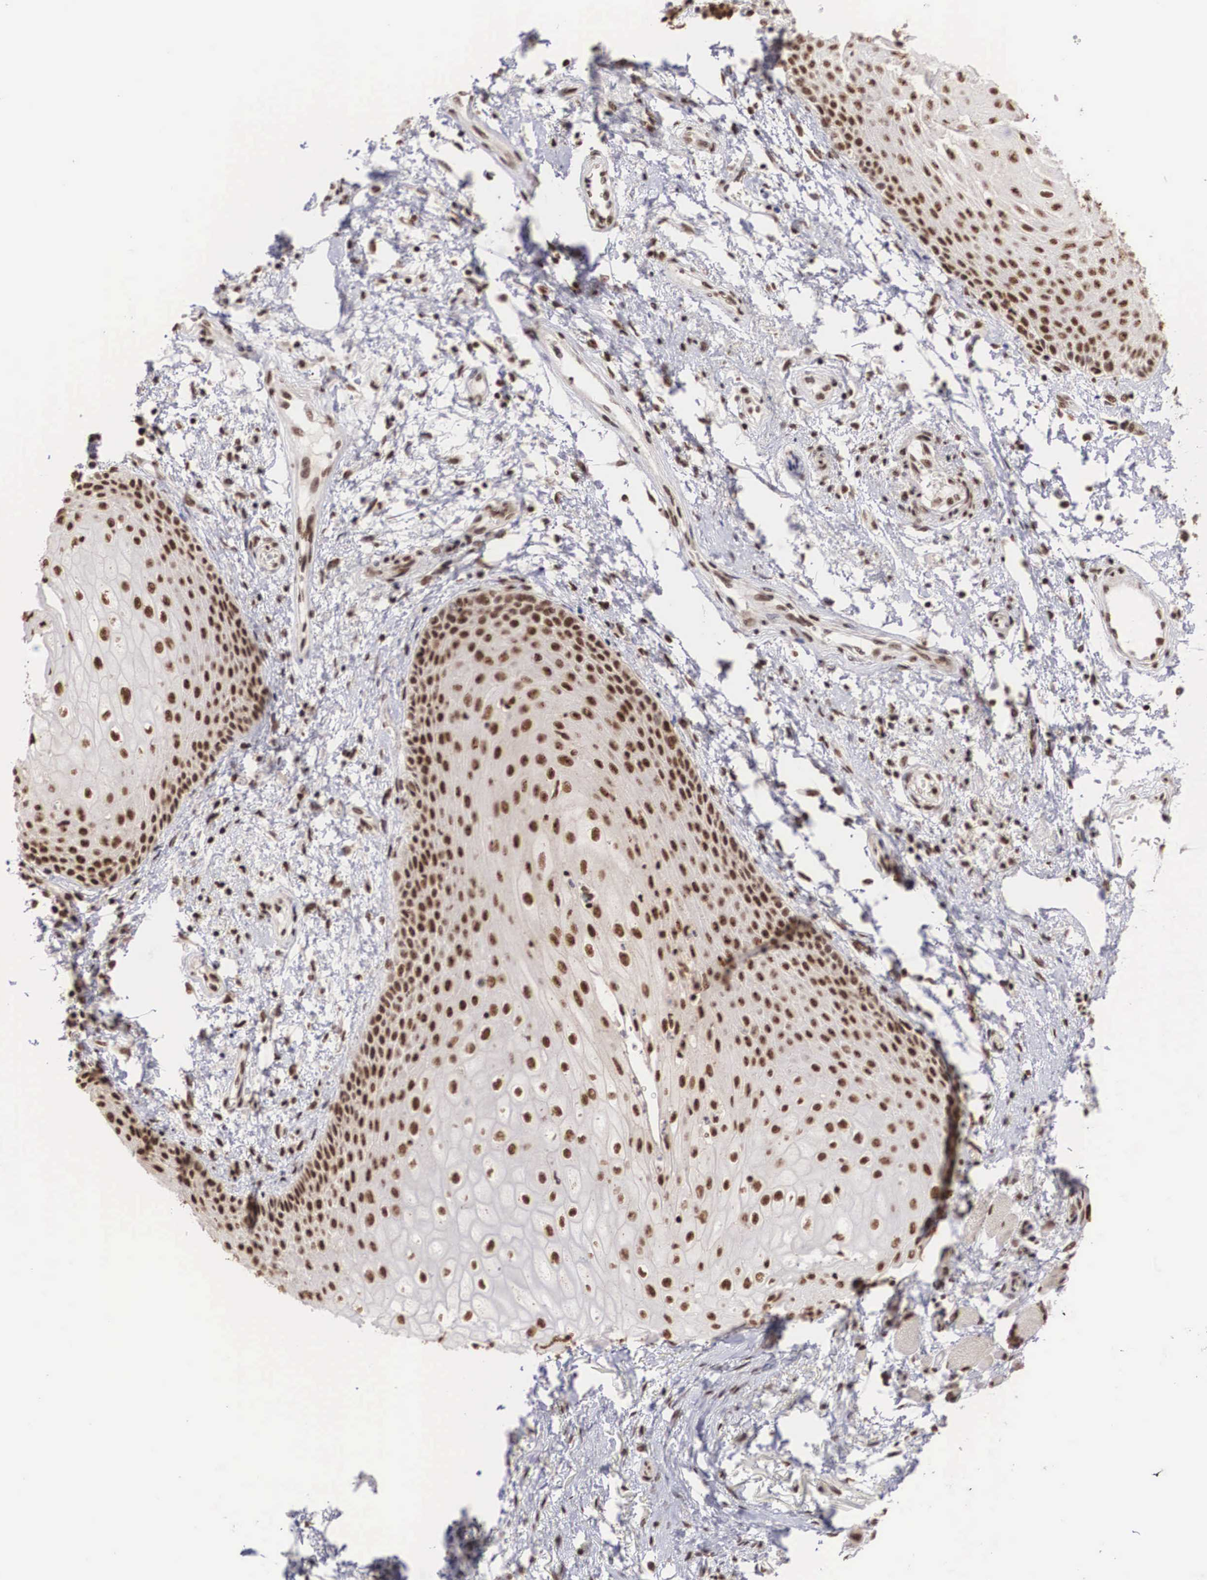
{"staining": {"intensity": "strong", "quantity": ">75%", "location": "nuclear"}, "tissue": "skin", "cell_type": "Epidermal cells", "image_type": "normal", "snomed": [{"axis": "morphology", "description": "Normal tissue, NOS"}, {"axis": "topography", "description": "Anal"}], "caption": "The photomicrograph reveals immunohistochemical staining of normal skin. There is strong nuclear staining is appreciated in about >75% of epidermal cells.", "gene": "HTATSF1", "patient": {"sex": "female", "age": 46}}